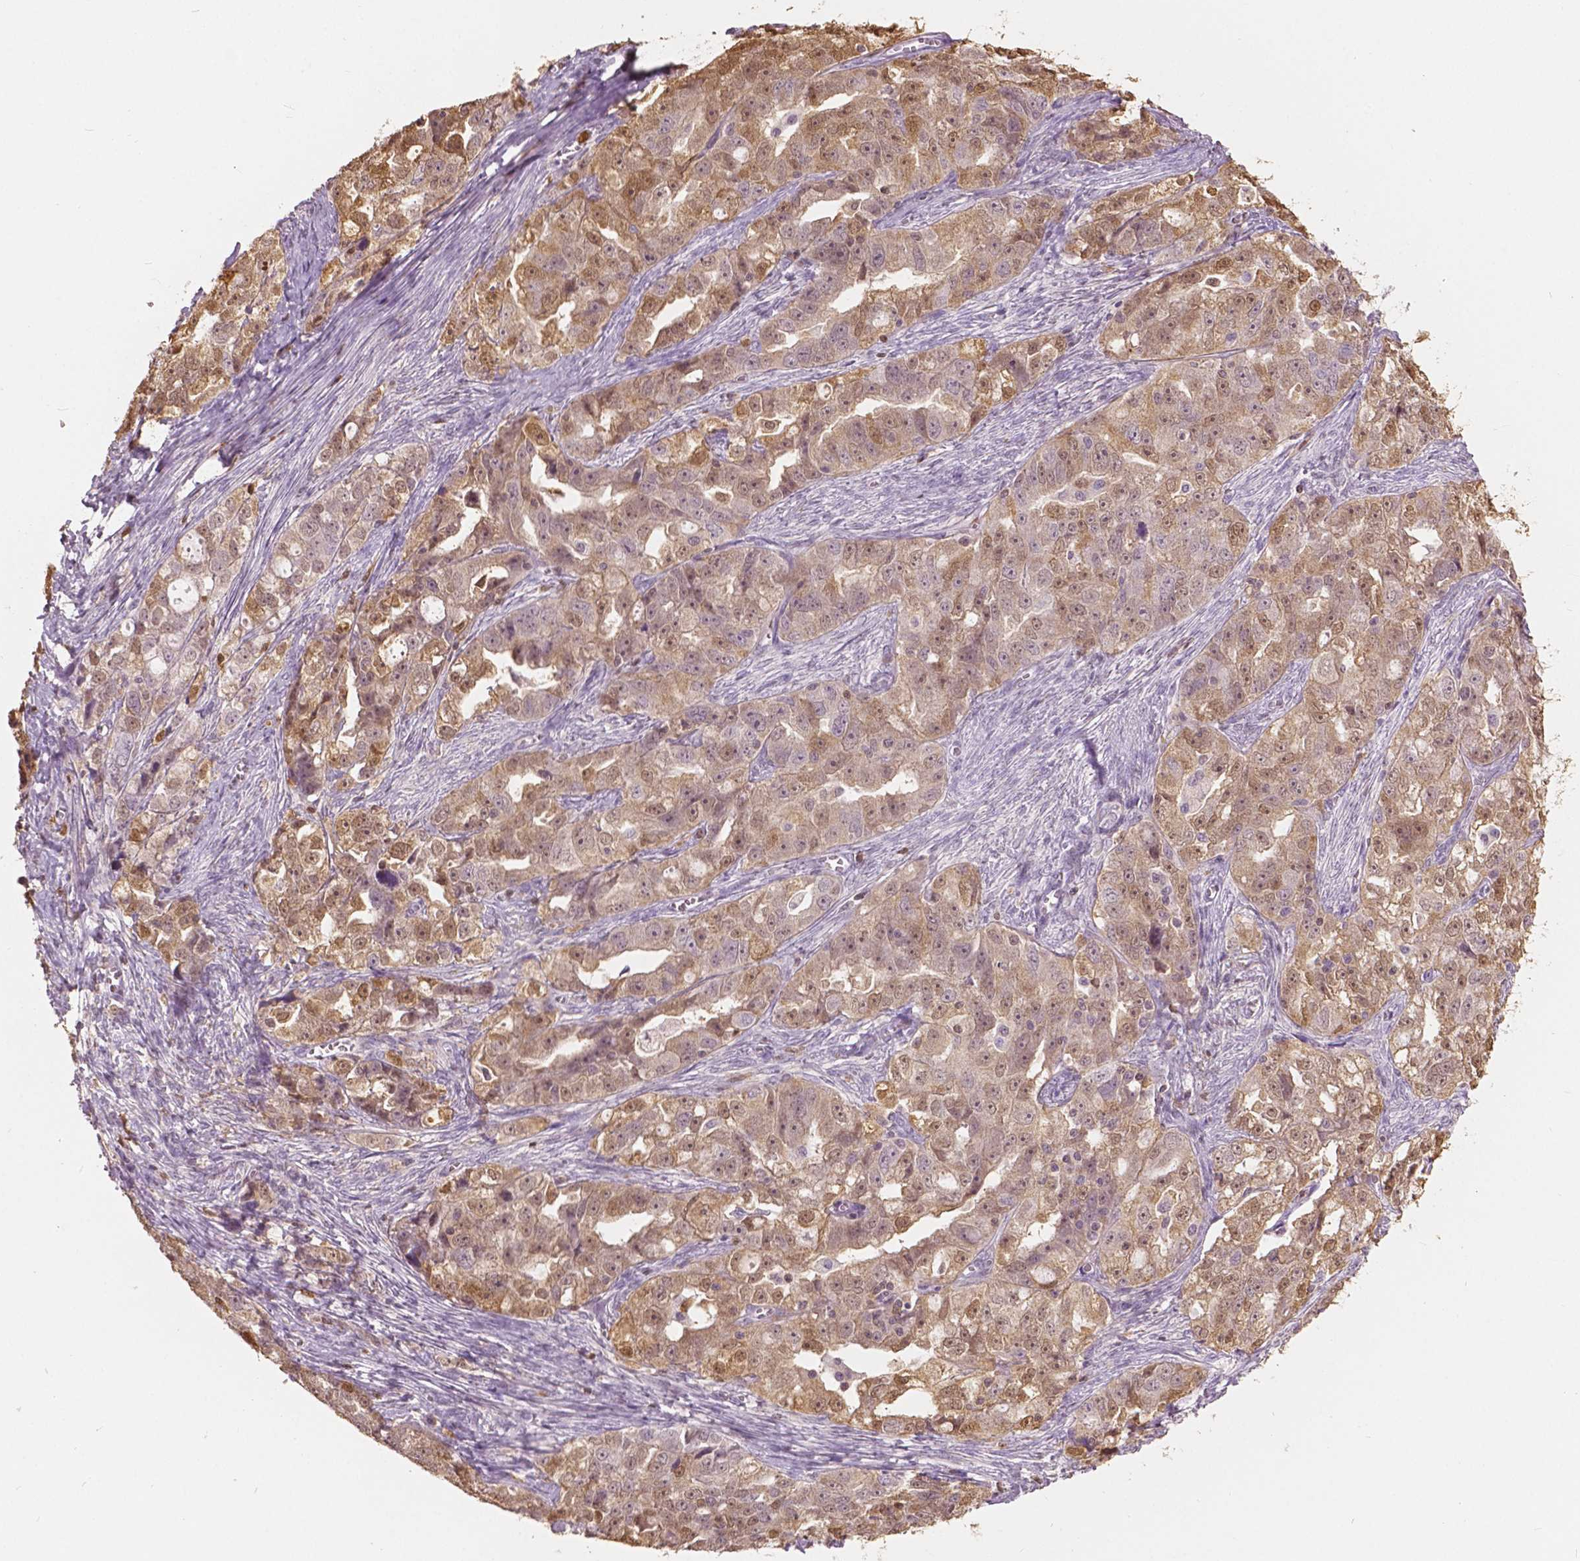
{"staining": {"intensity": "weak", "quantity": ">75%", "location": "cytoplasmic/membranous,nuclear"}, "tissue": "ovarian cancer", "cell_type": "Tumor cells", "image_type": "cancer", "snomed": [{"axis": "morphology", "description": "Cystadenocarcinoma, serous, NOS"}, {"axis": "topography", "description": "Ovary"}], "caption": "Ovarian serous cystadenocarcinoma tissue reveals weak cytoplasmic/membranous and nuclear staining in approximately >75% of tumor cells, visualized by immunohistochemistry.", "gene": "S100A4", "patient": {"sex": "female", "age": 51}}